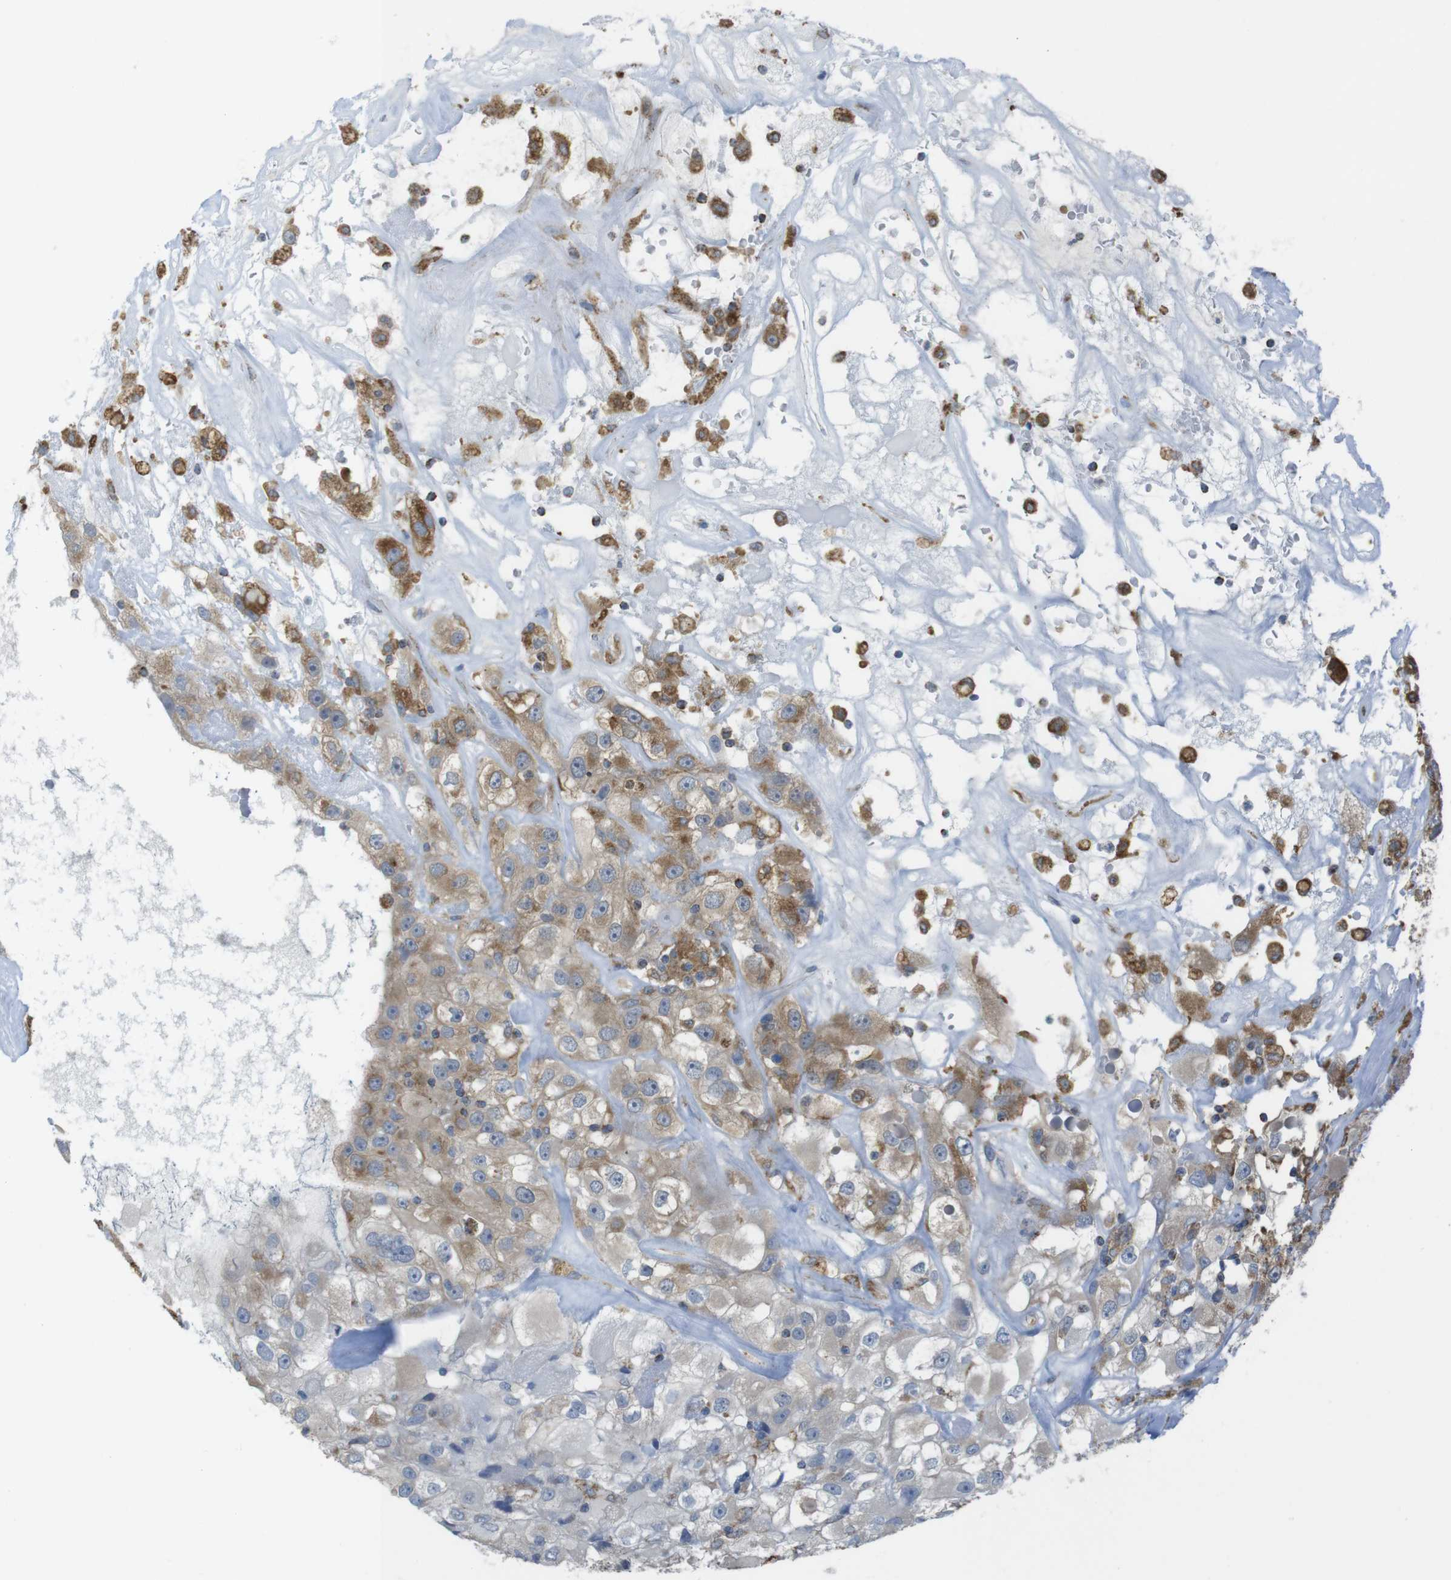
{"staining": {"intensity": "moderate", "quantity": "<25%", "location": "cytoplasmic/membranous"}, "tissue": "renal cancer", "cell_type": "Tumor cells", "image_type": "cancer", "snomed": [{"axis": "morphology", "description": "Adenocarcinoma, NOS"}, {"axis": "topography", "description": "Kidney"}], "caption": "IHC (DAB (3,3'-diaminobenzidine)) staining of human adenocarcinoma (renal) exhibits moderate cytoplasmic/membranous protein staining in about <25% of tumor cells.", "gene": "GRIK2", "patient": {"sex": "female", "age": 52}}